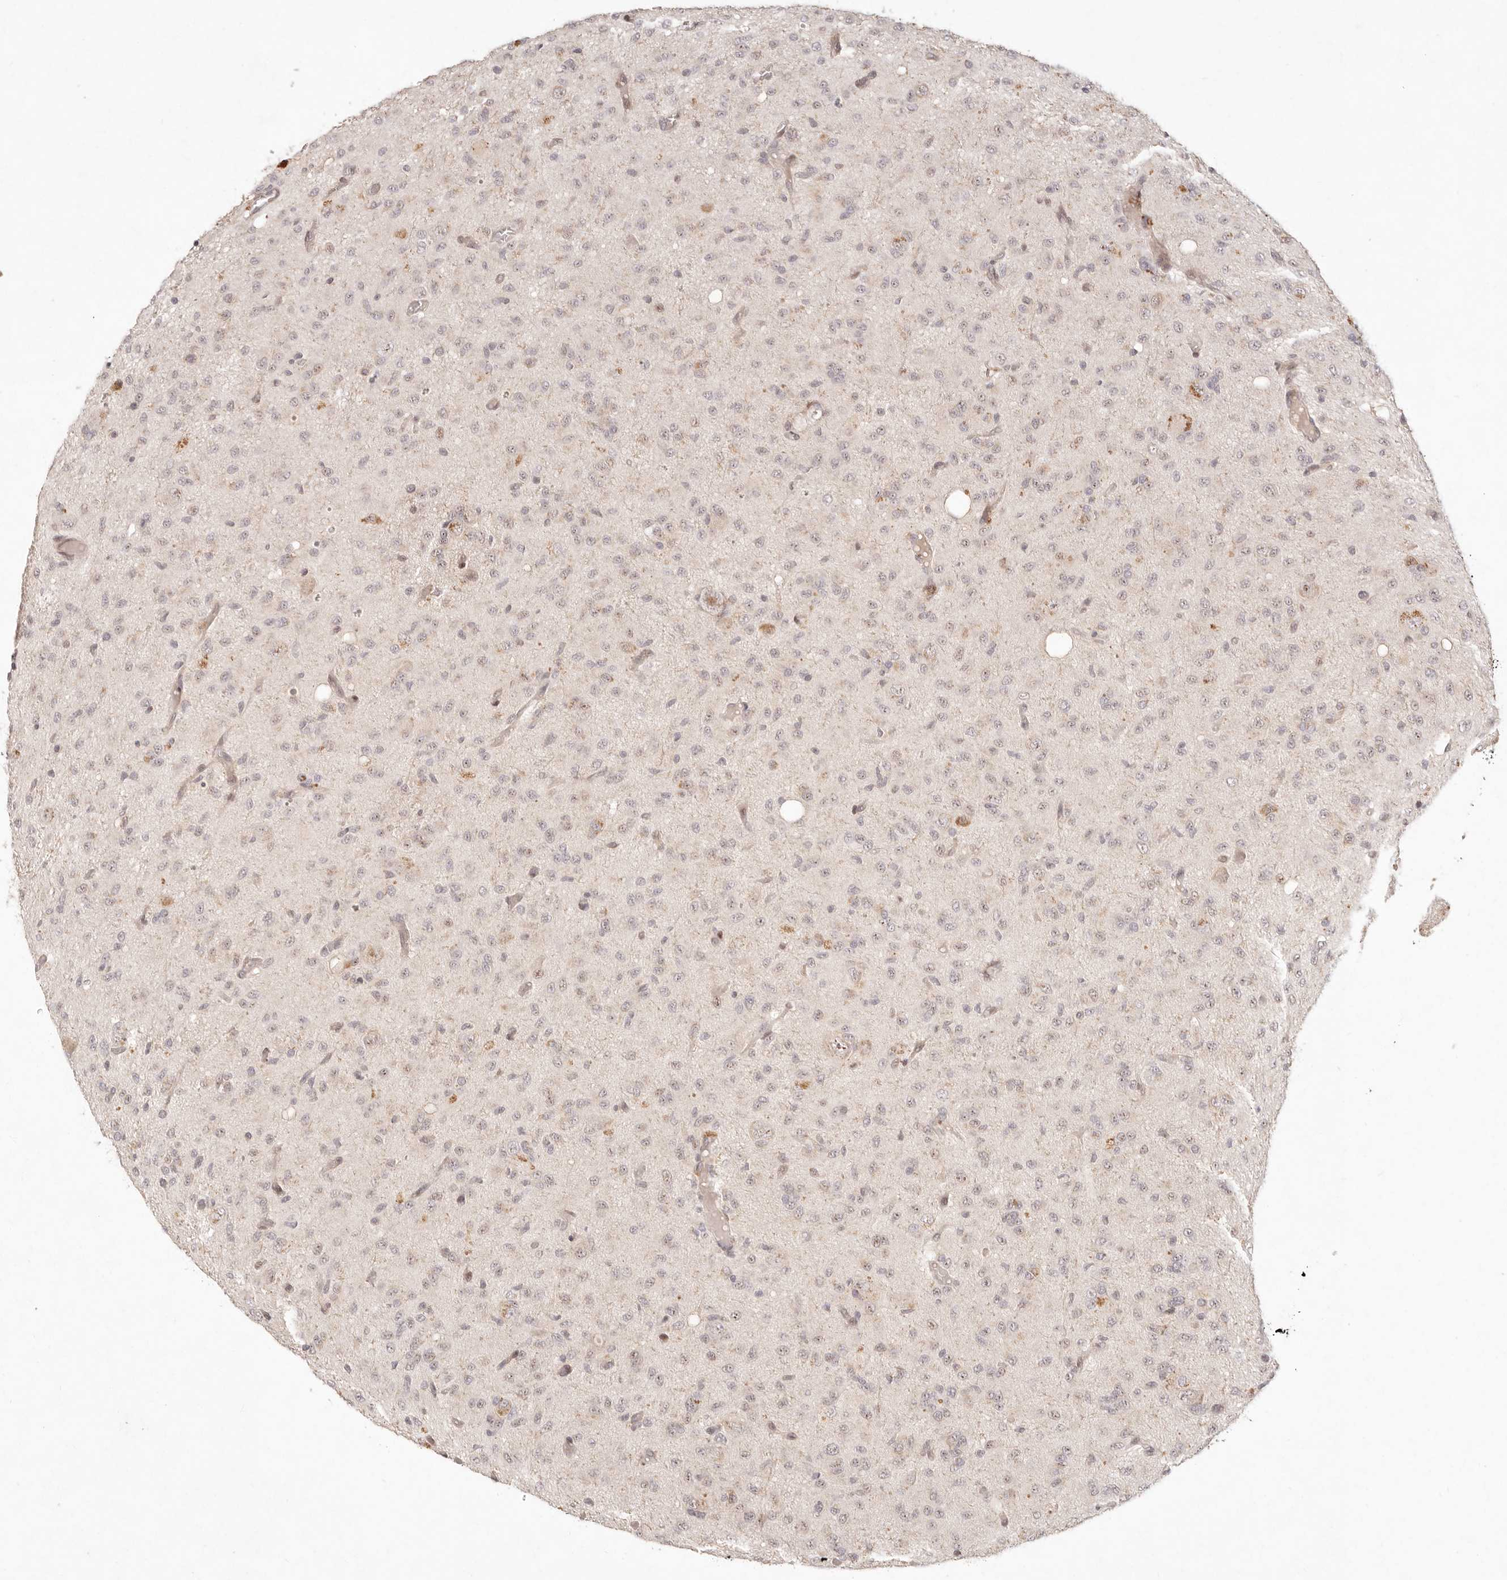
{"staining": {"intensity": "weak", "quantity": ">75%", "location": "nuclear"}, "tissue": "glioma", "cell_type": "Tumor cells", "image_type": "cancer", "snomed": [{"axis": "morphology", "description": "Glioma, malignant, High grade"}, {"axis": "topography", "description": "Brain"}], "caption": "Weak nuclear positivity for a protein is appreciated in about >75% of tumor cells of glioma using IHC.", "gene": "C1orf127", "patient": {"sex": "female", "age": 59}}